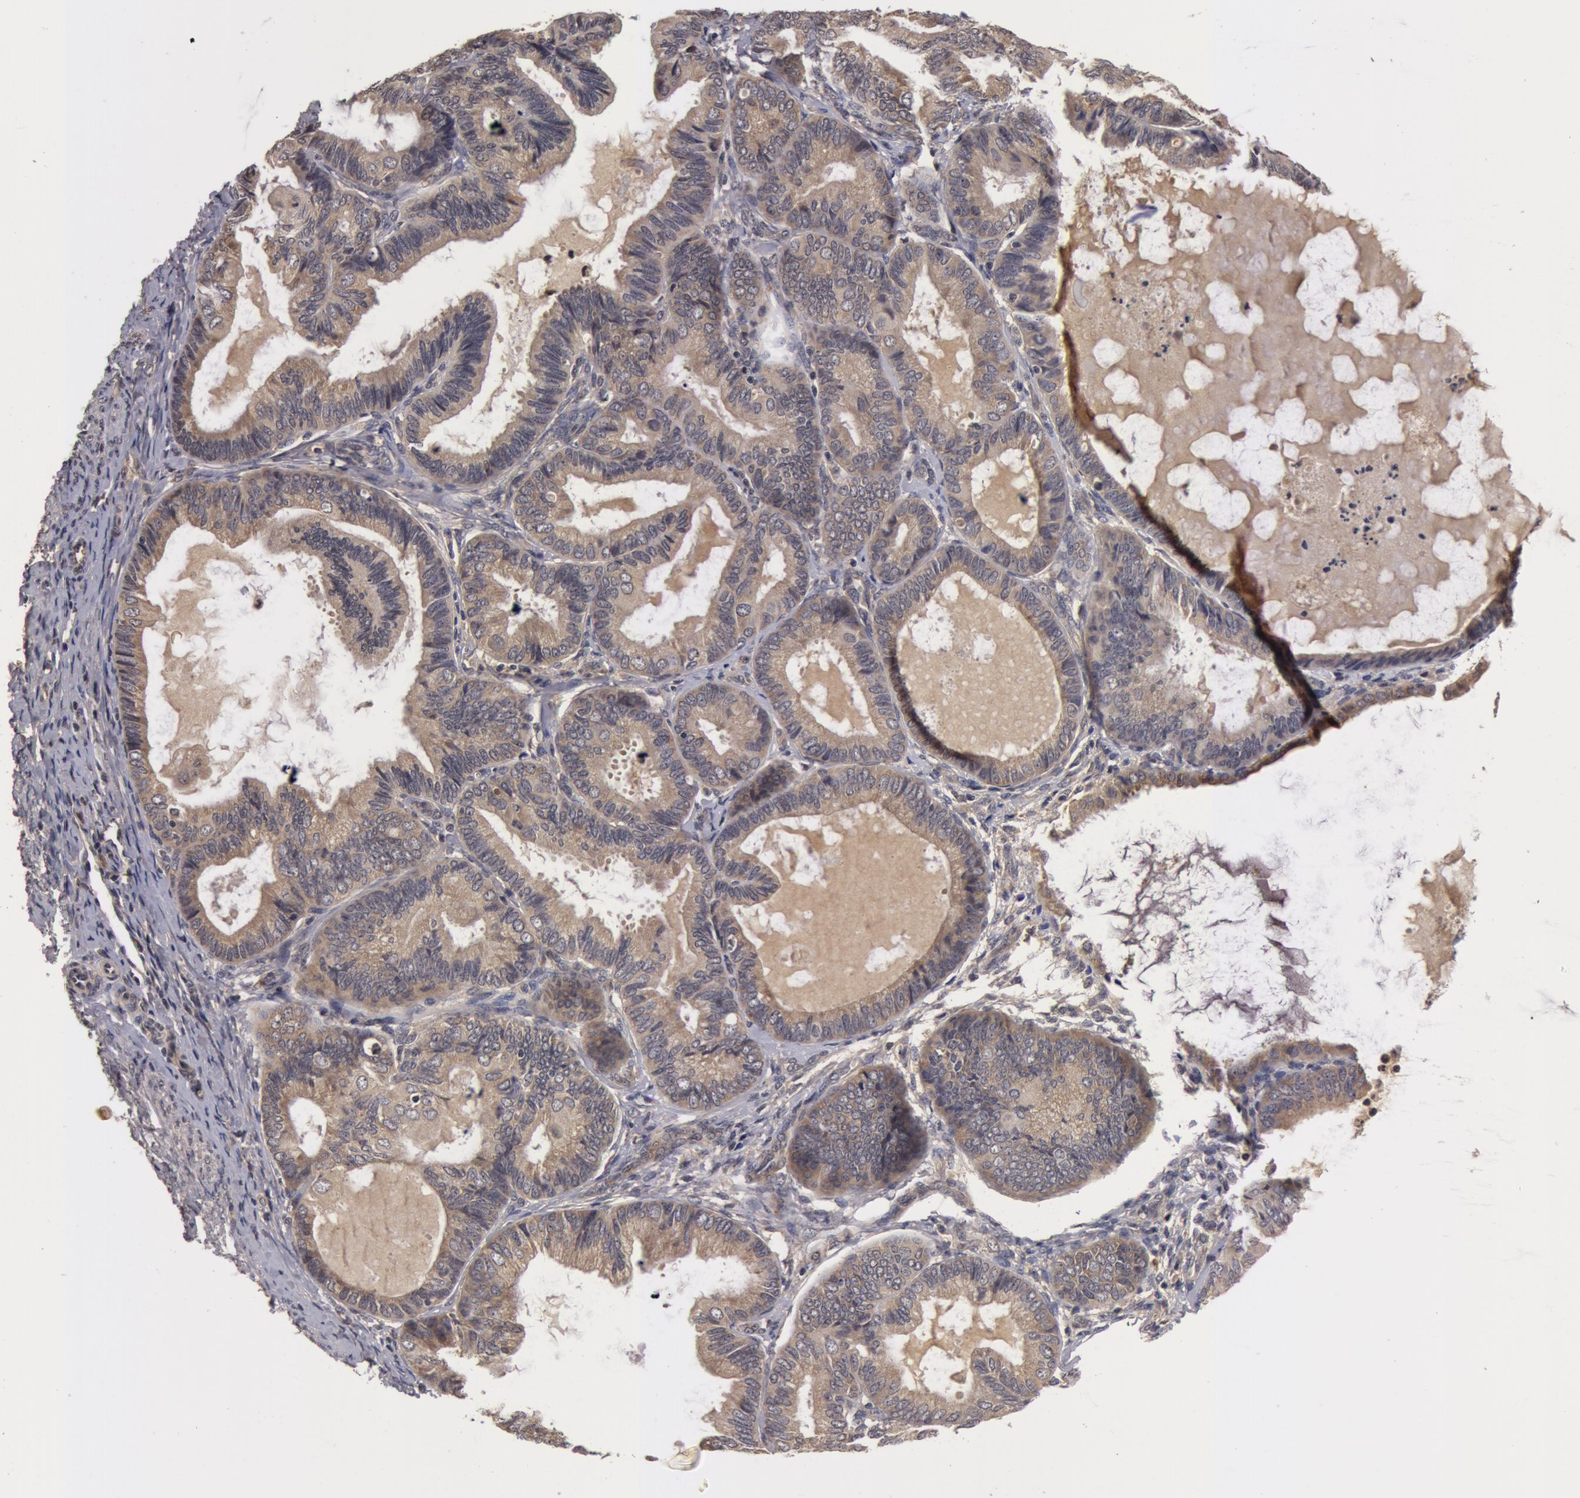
{"staining": {"intensity": "weak", "quantity": ">75%", "location": "cytoplasmic/membranous"}, "tissue": "endometrial cancer", "cell_type": "Tumor cells", "image_type": "cancer", "snomed": [{"axis": "morphology", "description": "Adenocarcinoma, NOS"}, {"axis": "topography", "description": "Endometrium"}], "caption": "Endometrial cancer stained with DAB (3,3'-diaminobenzidine) IHC demonstrates low levels of weak cytoplasmic/membranous expression in approximately >75% of tumor cells.", "gene": "BCHE", "patient": {"sex": "female", "age": 63}}